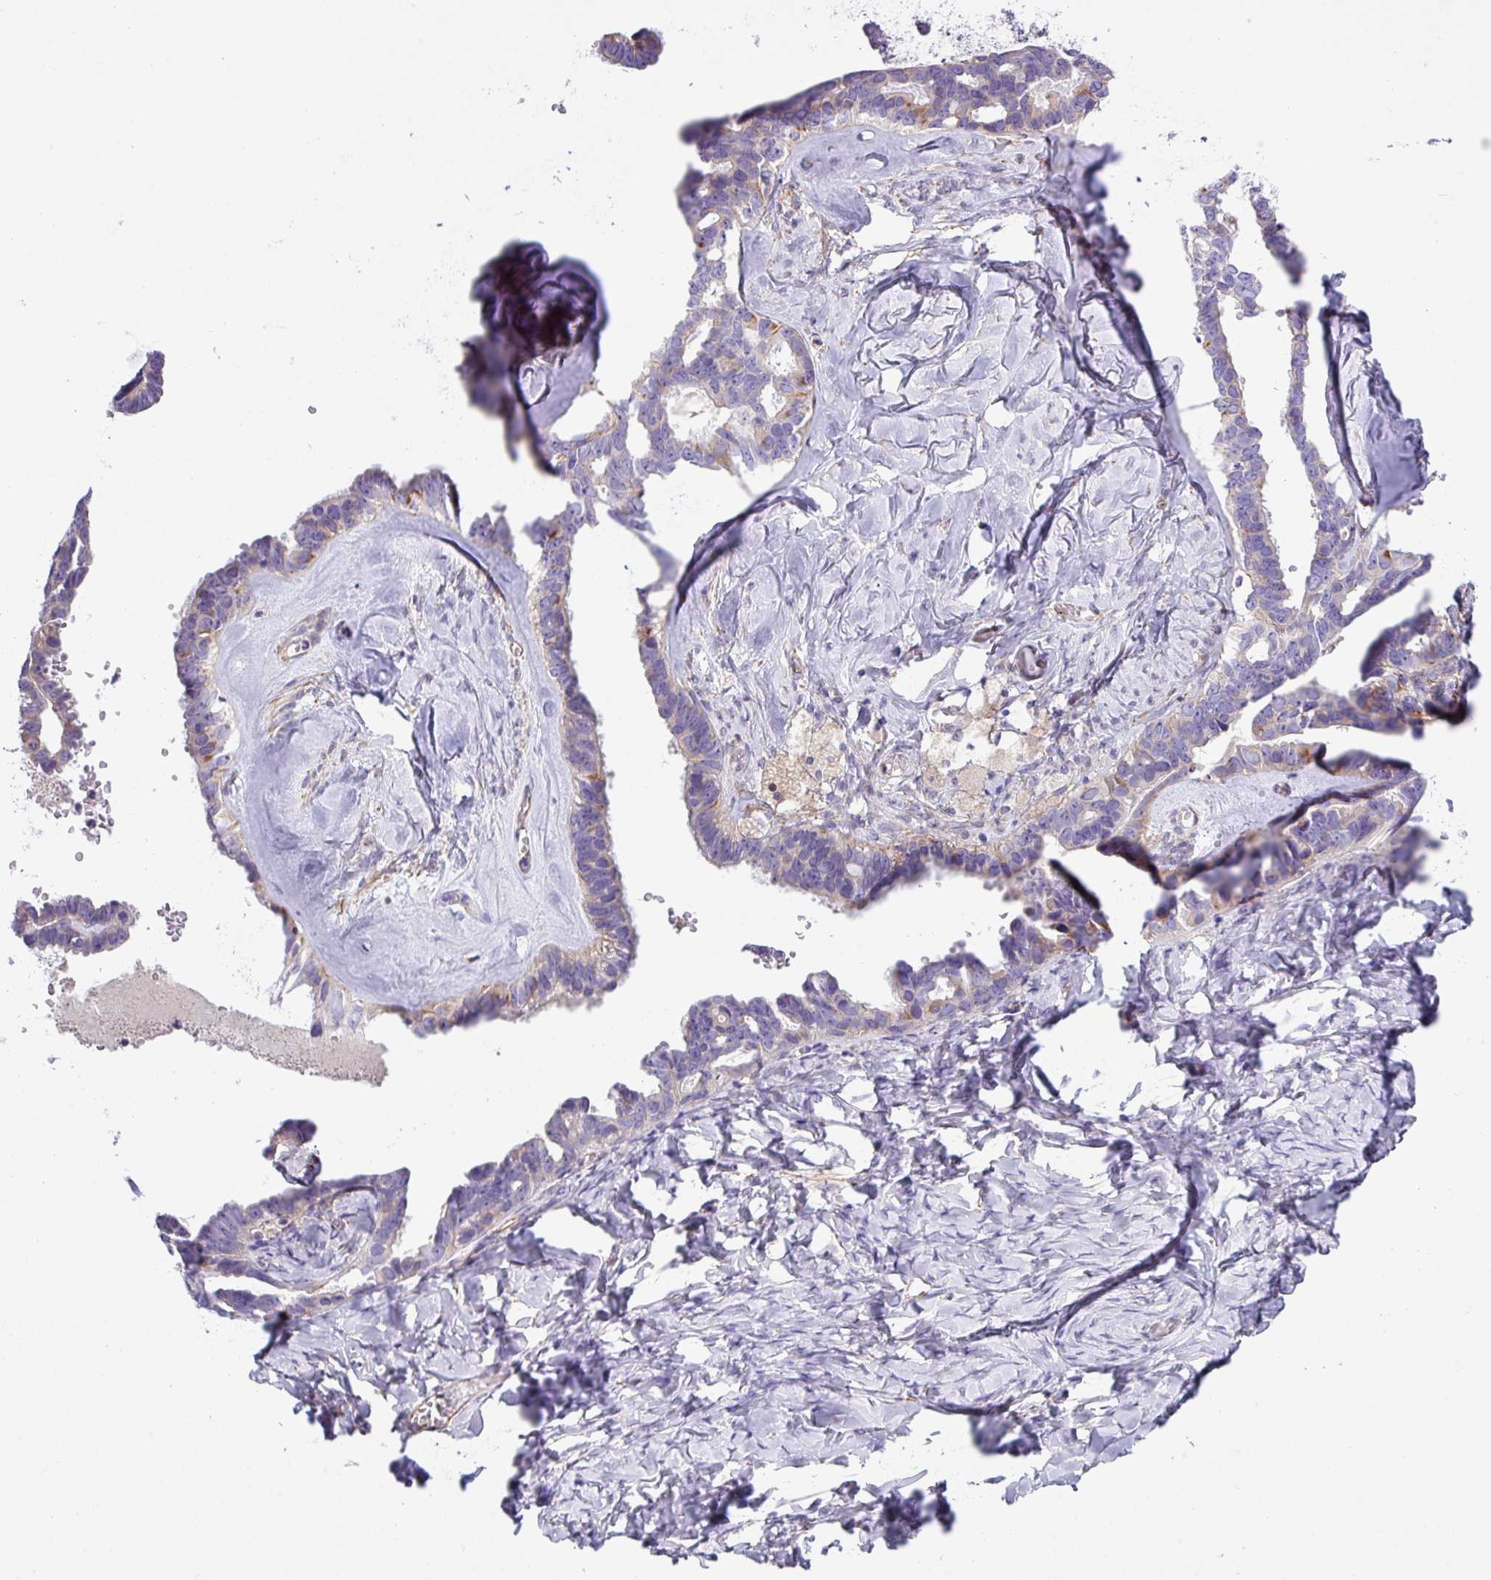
{"staining": {"intensity": "weak", "quantity": "<25%", "location": "cytoplasmic/membranous"}, "tissue": "ovarian cancer", "cell_type": "Tumor cells", "image_type": "cancer", "snomed": [{"axis": "morphology", "description": "Cystadenocarcinoma, serous, NOS"}, {"axis": "topography", "description": "Ovary"}], "caption": "A histopathology image of ovarian cancer (serous cystadenocarcinoma) stained for a protein reveals no brown staining in tumor cells.", "gene": "MRM2", "patient": {"sex": "female", "age": 69}}